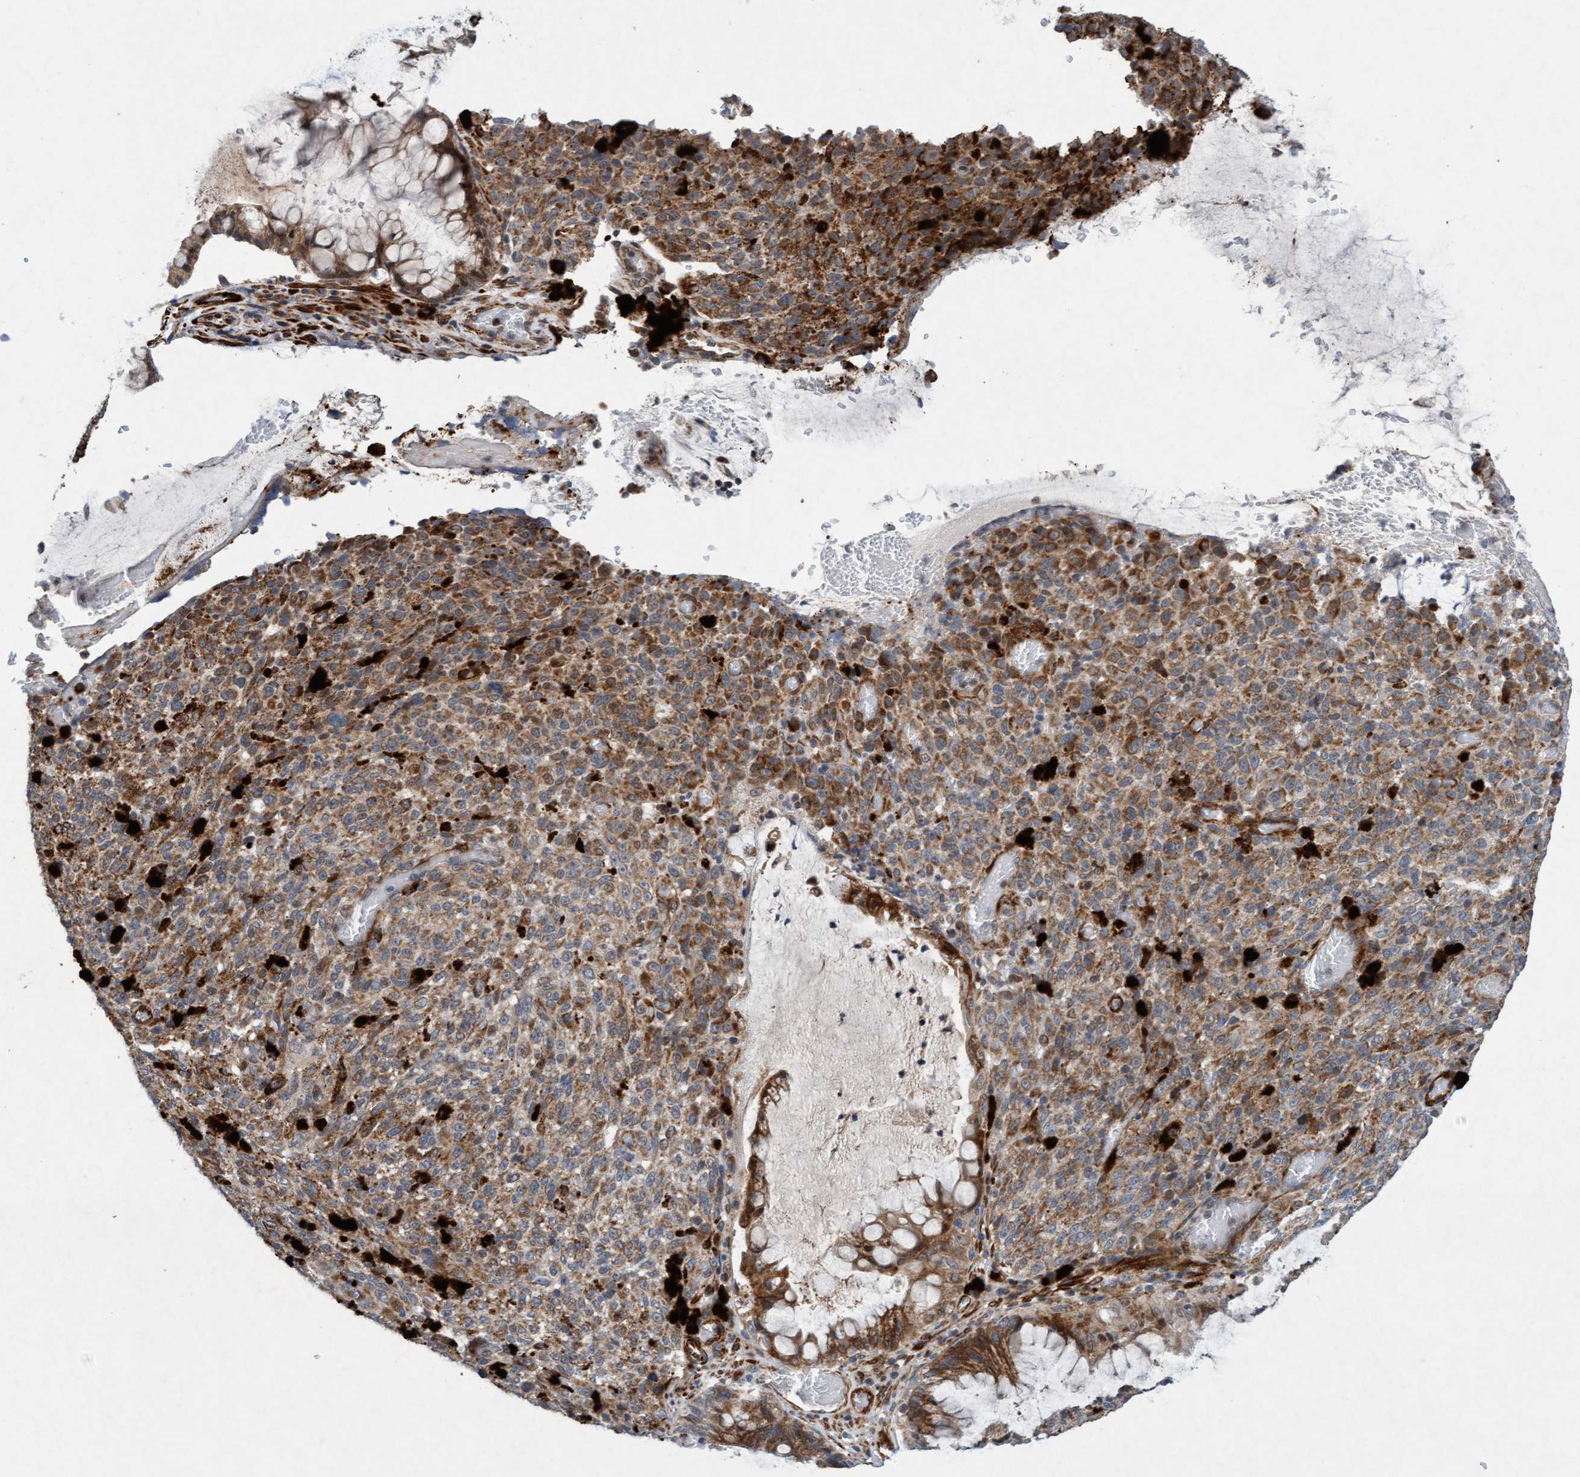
{"staining": {"intensity": "moderate", "quantity": ">75%", "location": "cytoplasmic/membranous"}, "tissue": "melanoma", "cell_type": "Tumor cells", "image_type": "cancer", "snomed": [{"axis": "morphology", "description": "Malignant melanoma, NOS"}, {"axis": "topography", "description": "Rectum"}], "caption": "A brown stain labels moderate cytoplasmic/membranous expression of a protein in melanoma tumor cells.", "gene": "TMEM70", "patient": {"sex": "female", "age": 81}}